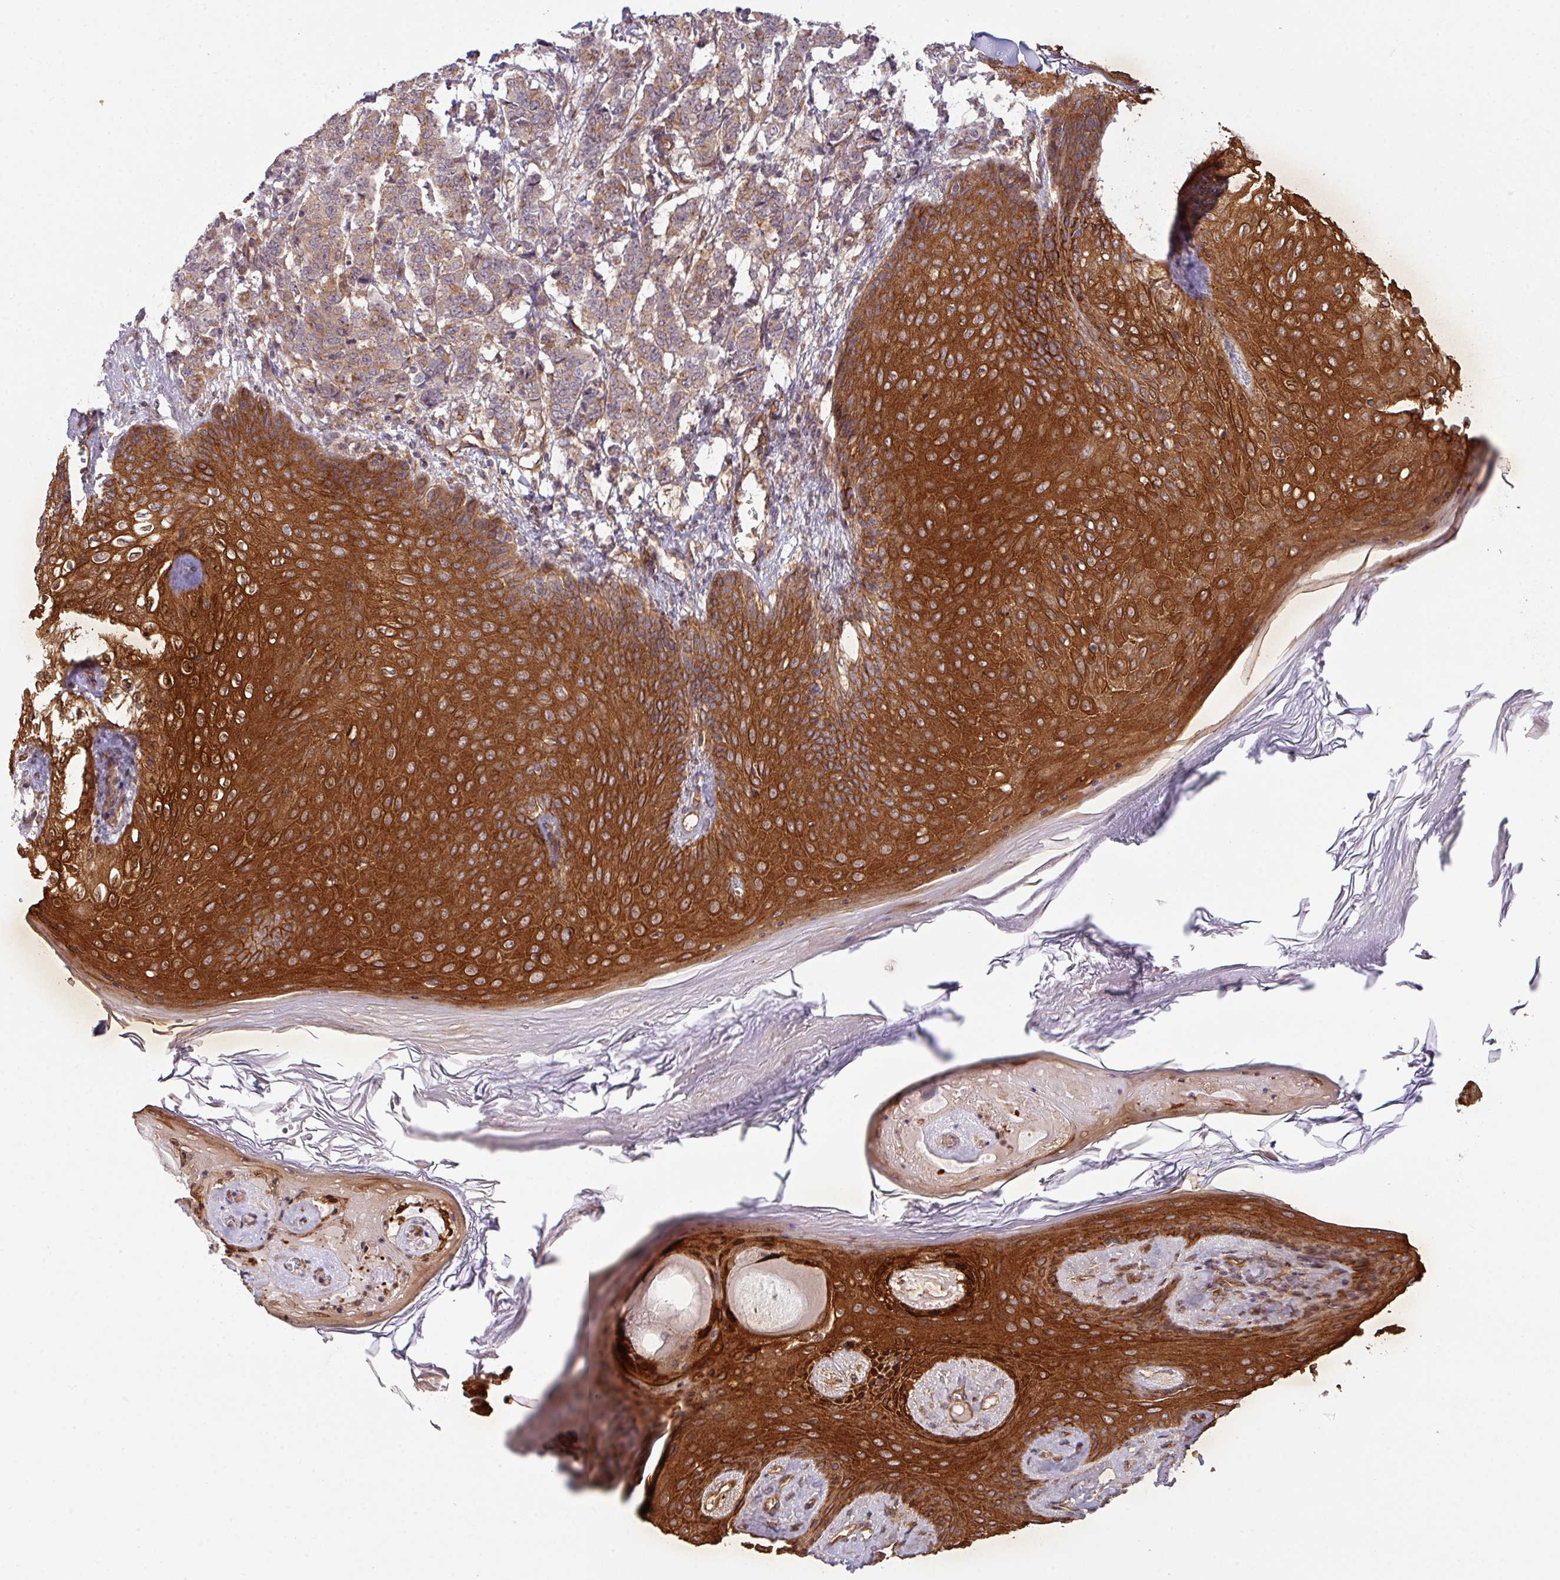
{"staining": {"intensity": "moderate", "quantity": "25%-75%", "location": "cytoplasmic/membranous"}, "tissue": "breast cancer", "cell_type": "Tumor cells", "image_type": "cancer", "snomed": [{"axis": "morphology", "description": "Duct carcinoma"}, {"axis": "topography", "description": "Breast"}], "caption": "A brown stain shows moderate cytoplasmic/membranous positivity of a protein in breast cancer (invasive ductal carcinoma) tumor cells.", "gene": "CYFIP2", "patient": {"sex": "female", "age": 40}}